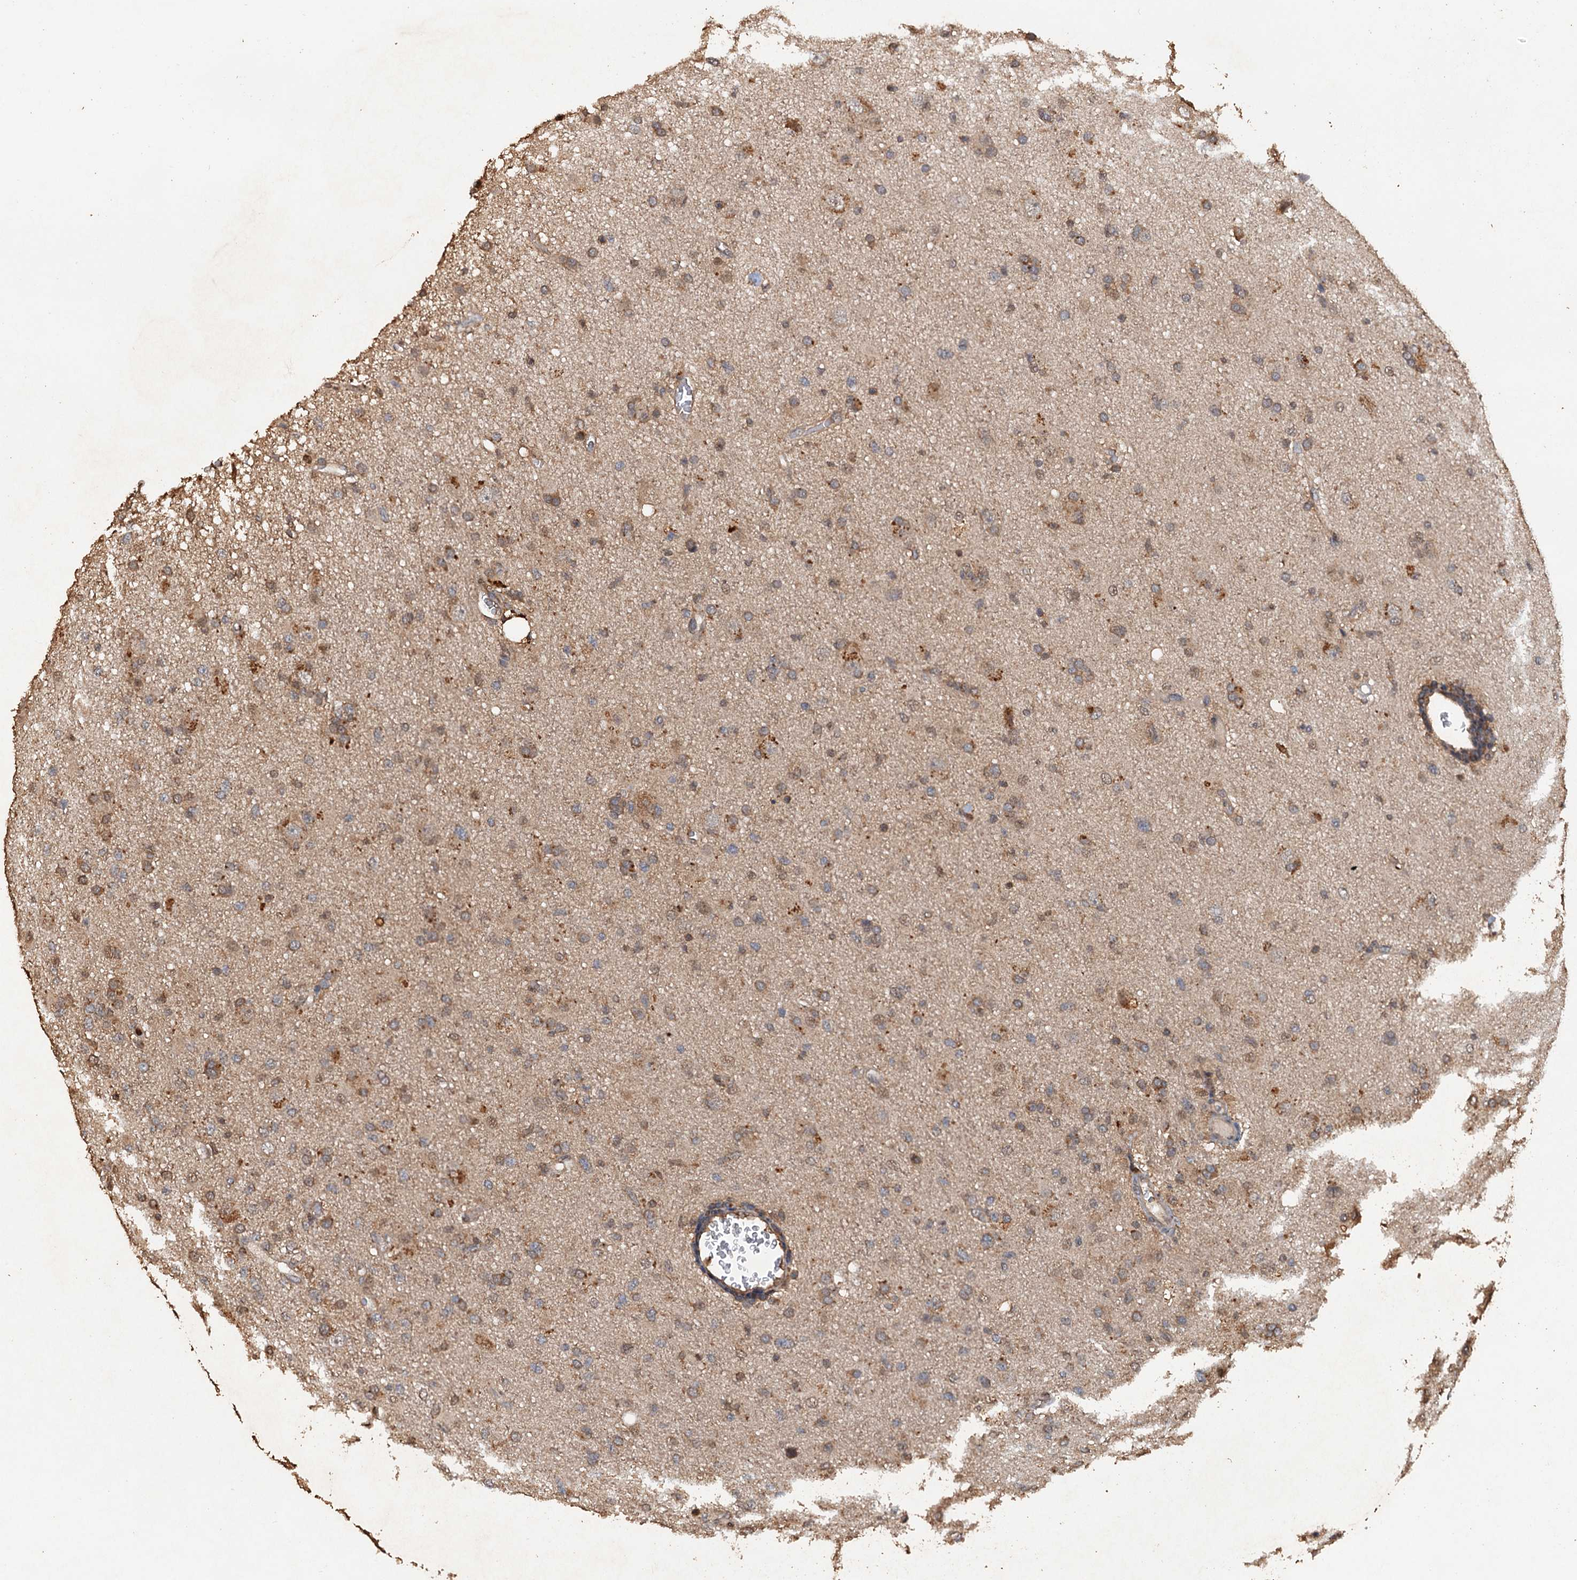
{"staining": {"intensity": "weak", "quantity": "25%-75%", "location": "cytoplasmic/membranous"}, "tissue": "glioma", "cell_type": "Tumor cells", "image_type": "cancer", "snomed": [{"axis": "morphology", "description": "Glioma, malignant, High grade"}, {"axis": "topography", "description": "Brain"}], "caption": "The immunohistochemical stain shows weak cytoplasmic/membranous expression in tumor cells of glioma tissue. The protein is shown in brown color, while the nuclei are stained blue.", "gene": "PSMD9", "patient": {"sex": "female", "age": 57}}